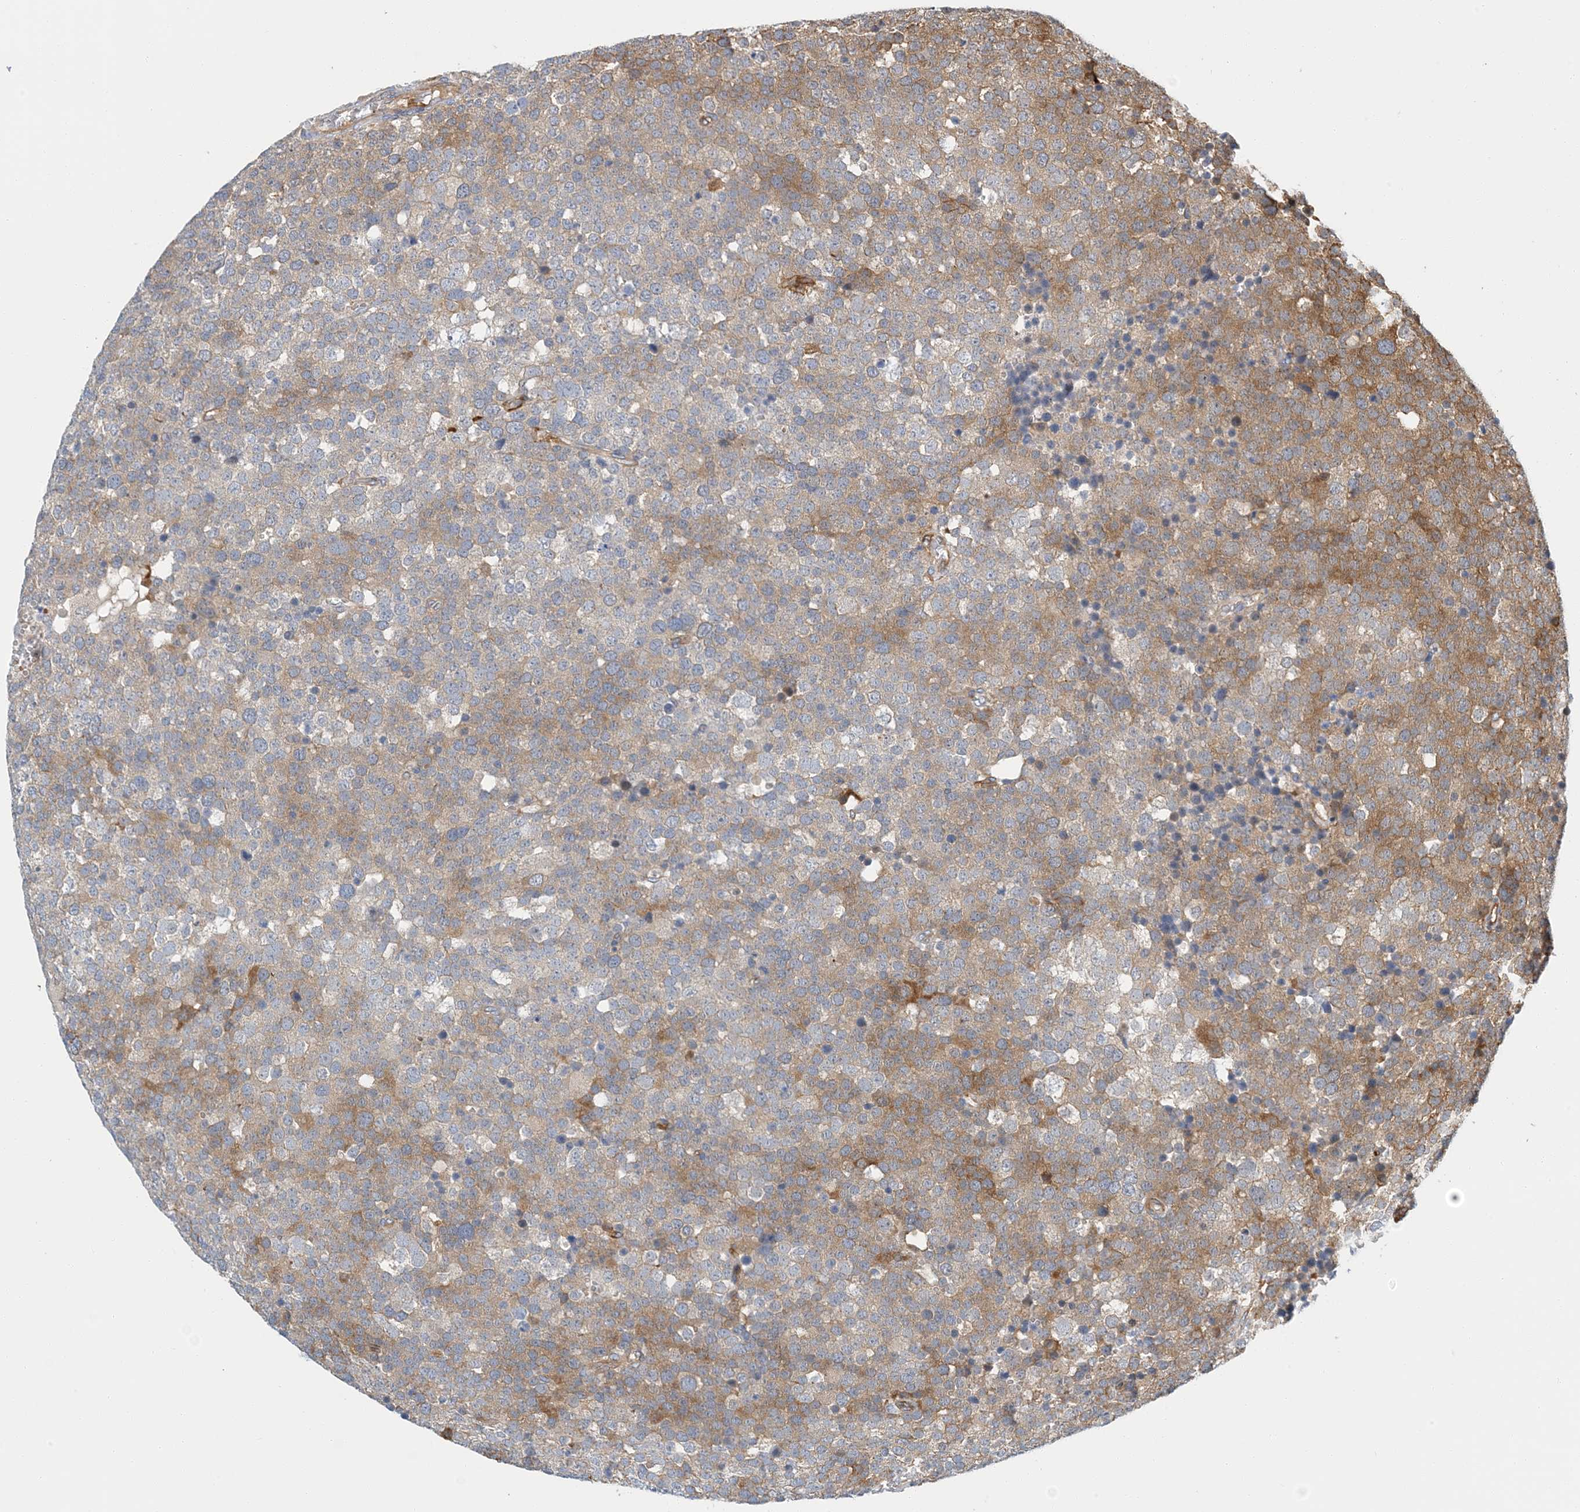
{"staining": {"intensity": "moderate", "quantity": "25%-75%", "location": "cytoplasmic/membranous"}, "tissue": "testis cancer", "cell_type": "Tumor cells", "image_type": "cancer", "snomed": [{"axis": "morphology", "description": "Seminoma, NOS"}, {"axis": "topography", "description": "Testis"}], "caption": "Immunohistochemical staining of testis cancer reveals medium levels of moderate cytoplasmic/membranous staining in approximately 25%-75% of tumor cells. (brown staining indicates protein expression, while blue staining denotes nuclei).", "gene": "PCDHA2", "patient": {"sex": "male", "age": 71}}